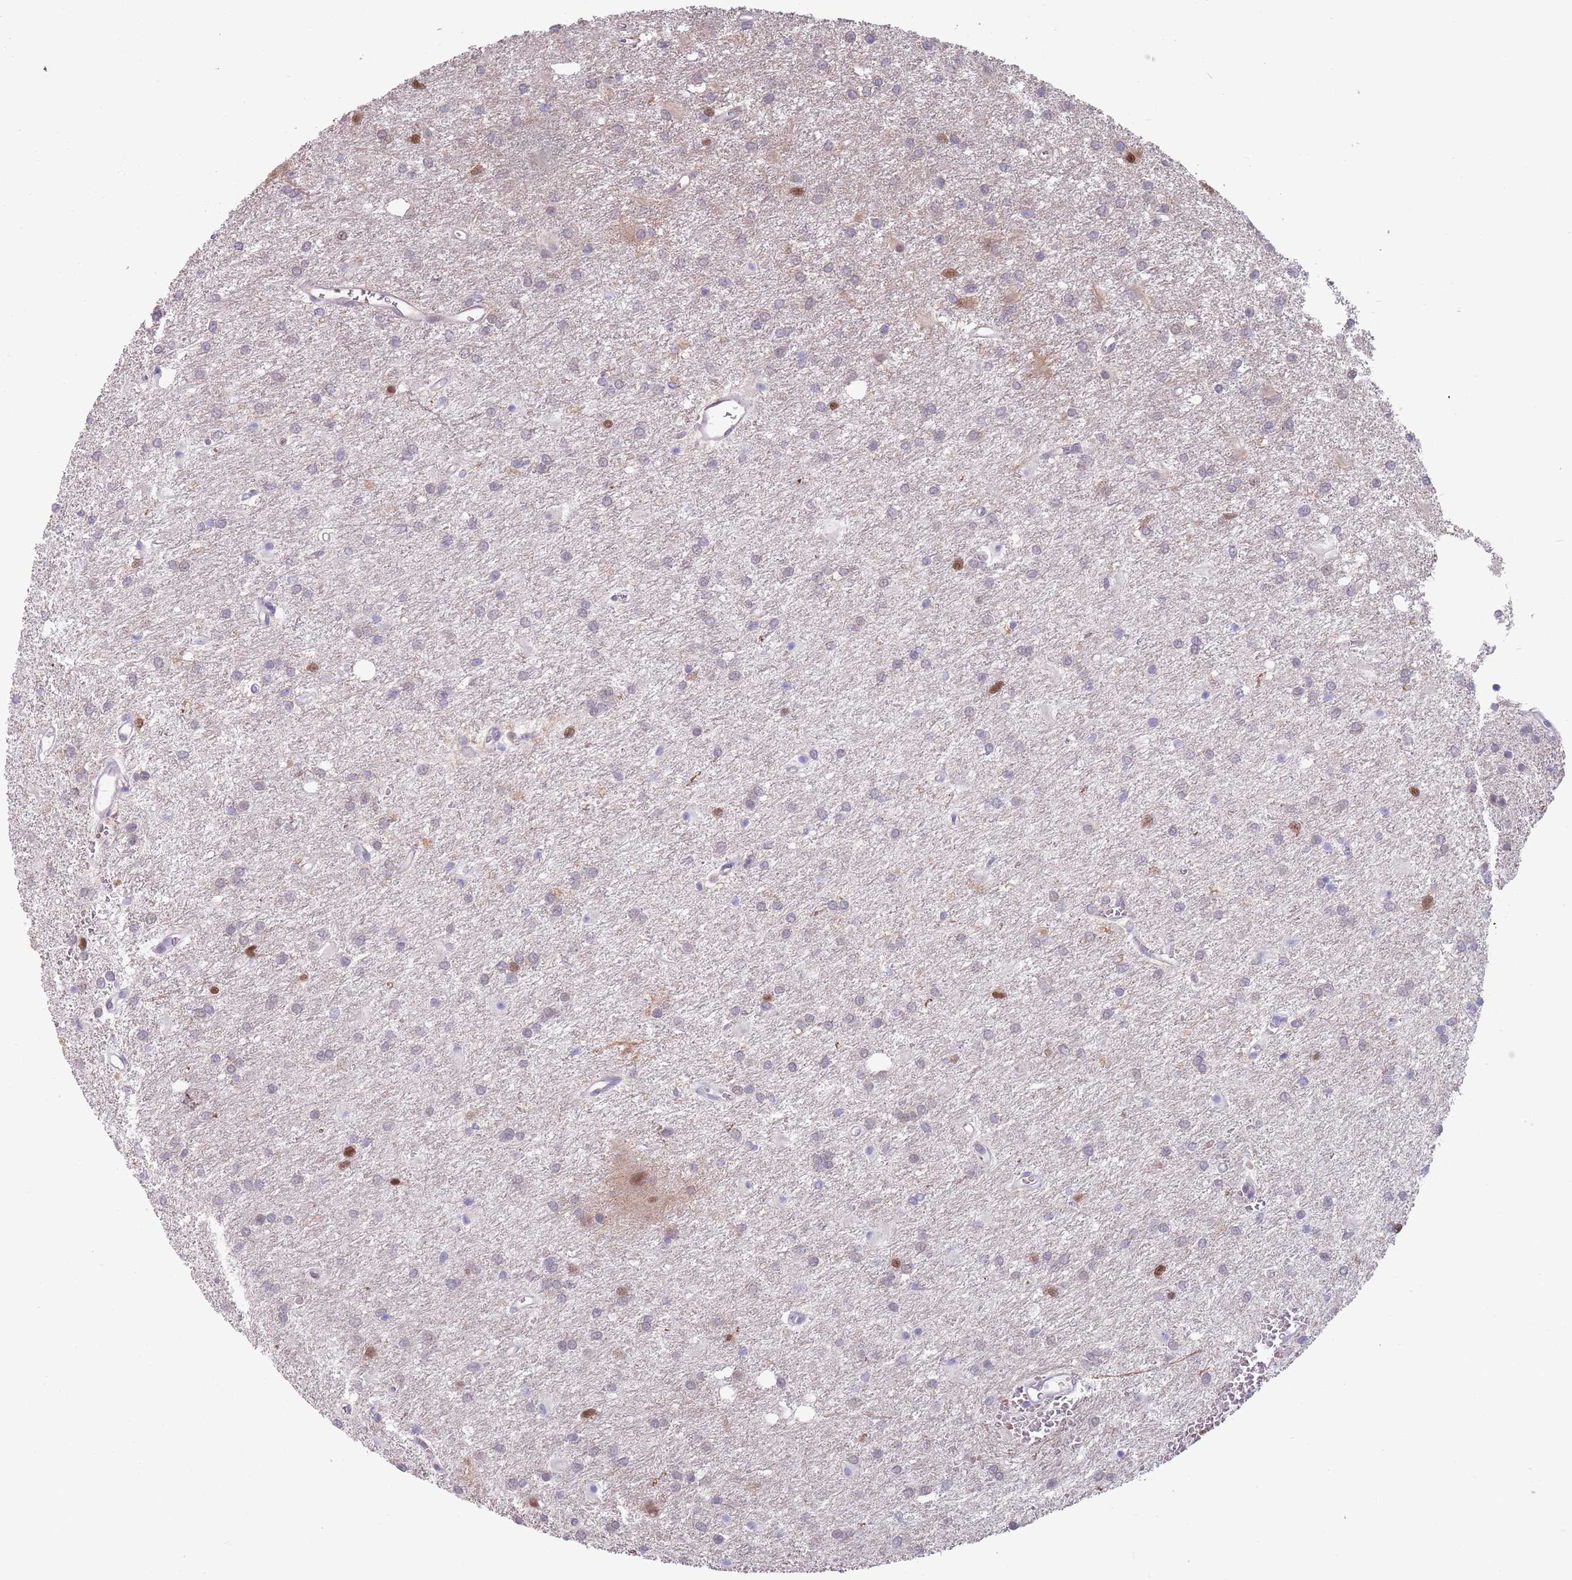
{"staining": {"intensity": "negative", "quantity": "none", "location": "none"}, "tissue": "glioma", "cell_type": "Tumor cells", "image_type": "cancer", "snomed": [{"axis": "morphology", "description": "Glioma, malignant, High grade"}, {"axis": "topography", "description": "Brain"}], "caption": "IHC photomicrograph of human malignant high-grade glioma stained for a protein (brown), which exhibits no staining in tumor cells. (DAB immunohistochemistry with hematoxylin counter stain).", "gene": "CLNS1A", "patient": {"sex": "female", "age": 50}}